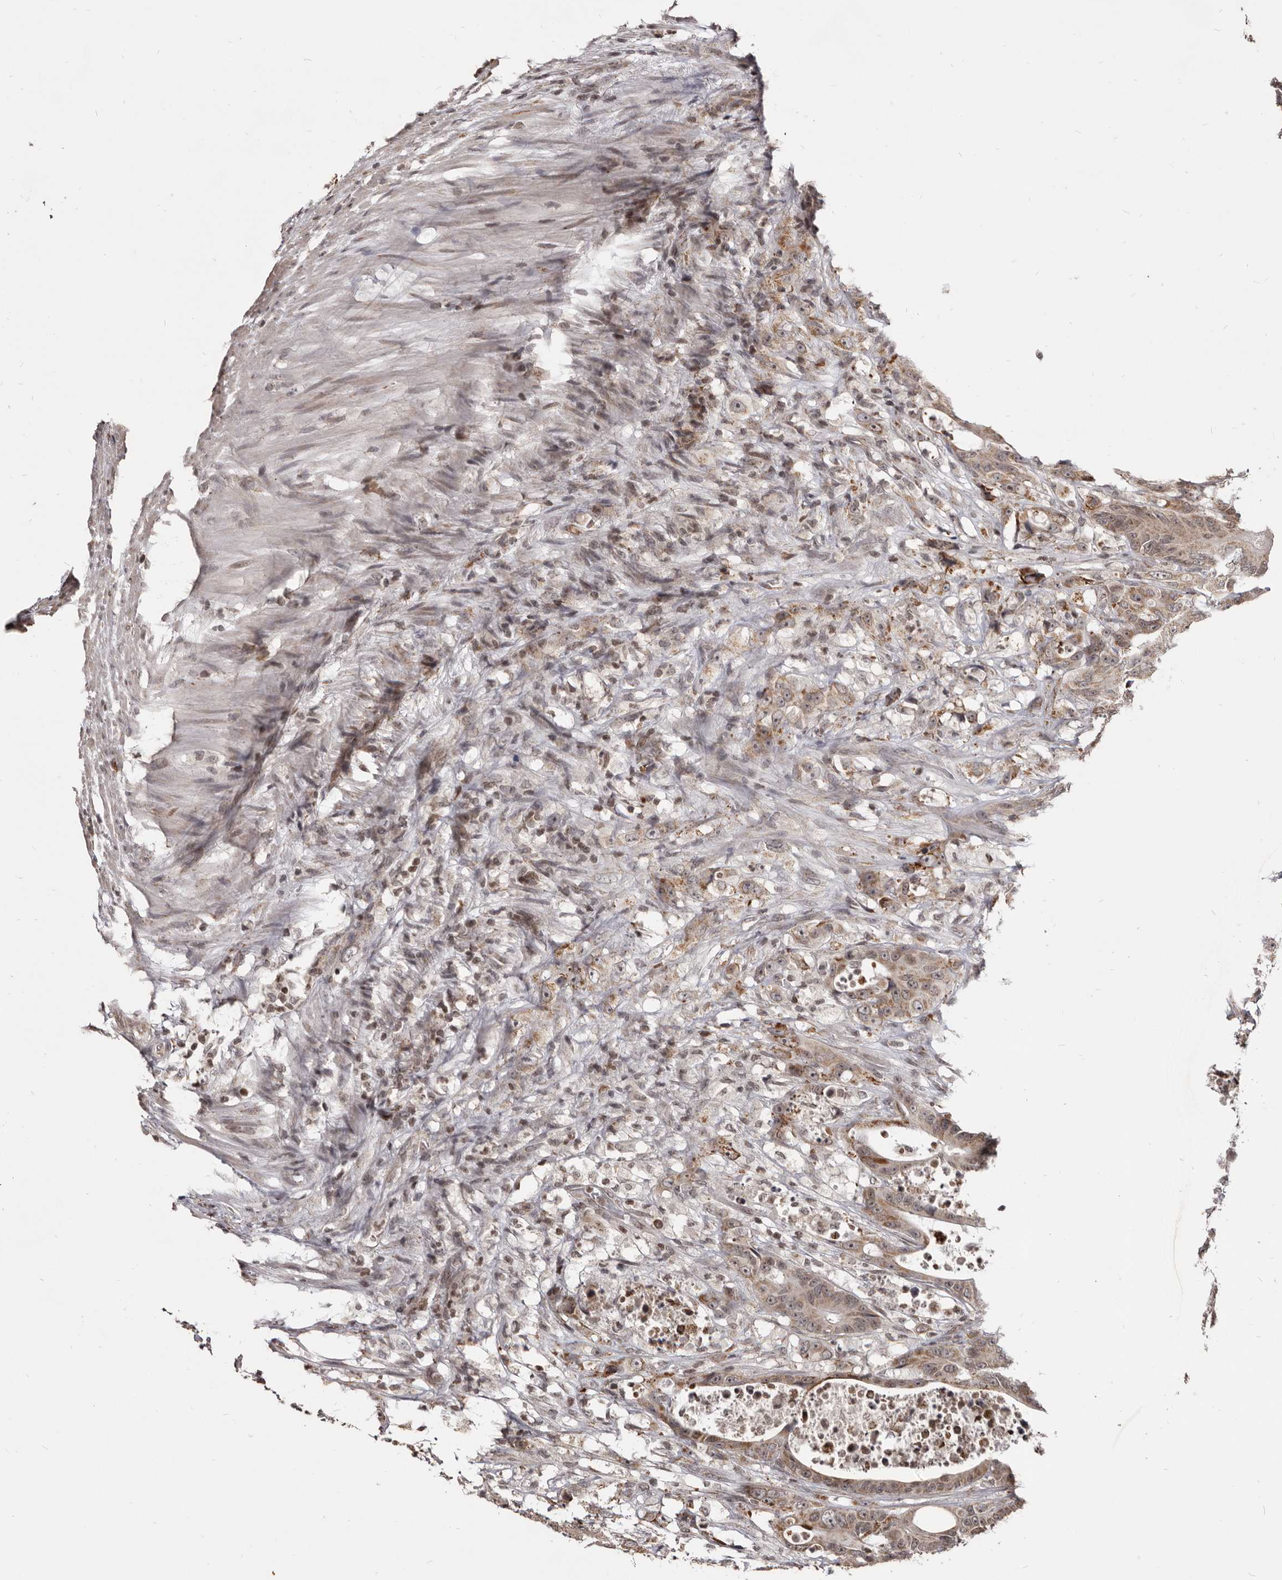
{"staining": {"intensity": "moderate", "quantity": ">75%", "location": "cytoplasmic/membranous"}, "tissue": "colorectal cancer", "cell_type": "Tumor cells", "image_type": "cancer", "snomed": [{"axis": "morphology", "description": "Adenocarcinoma, NOS"}, {"axis": "topography", "description": "Colon"}], "caption": "Protein expression analysis of colorectal cancer (adenocarcinoma) exhibits moderate cytoplasmic/membranous staining in about >75% of tumor cells.", "gene": "THUMPD1", "patient": {"sex": "male", "age": 83}}